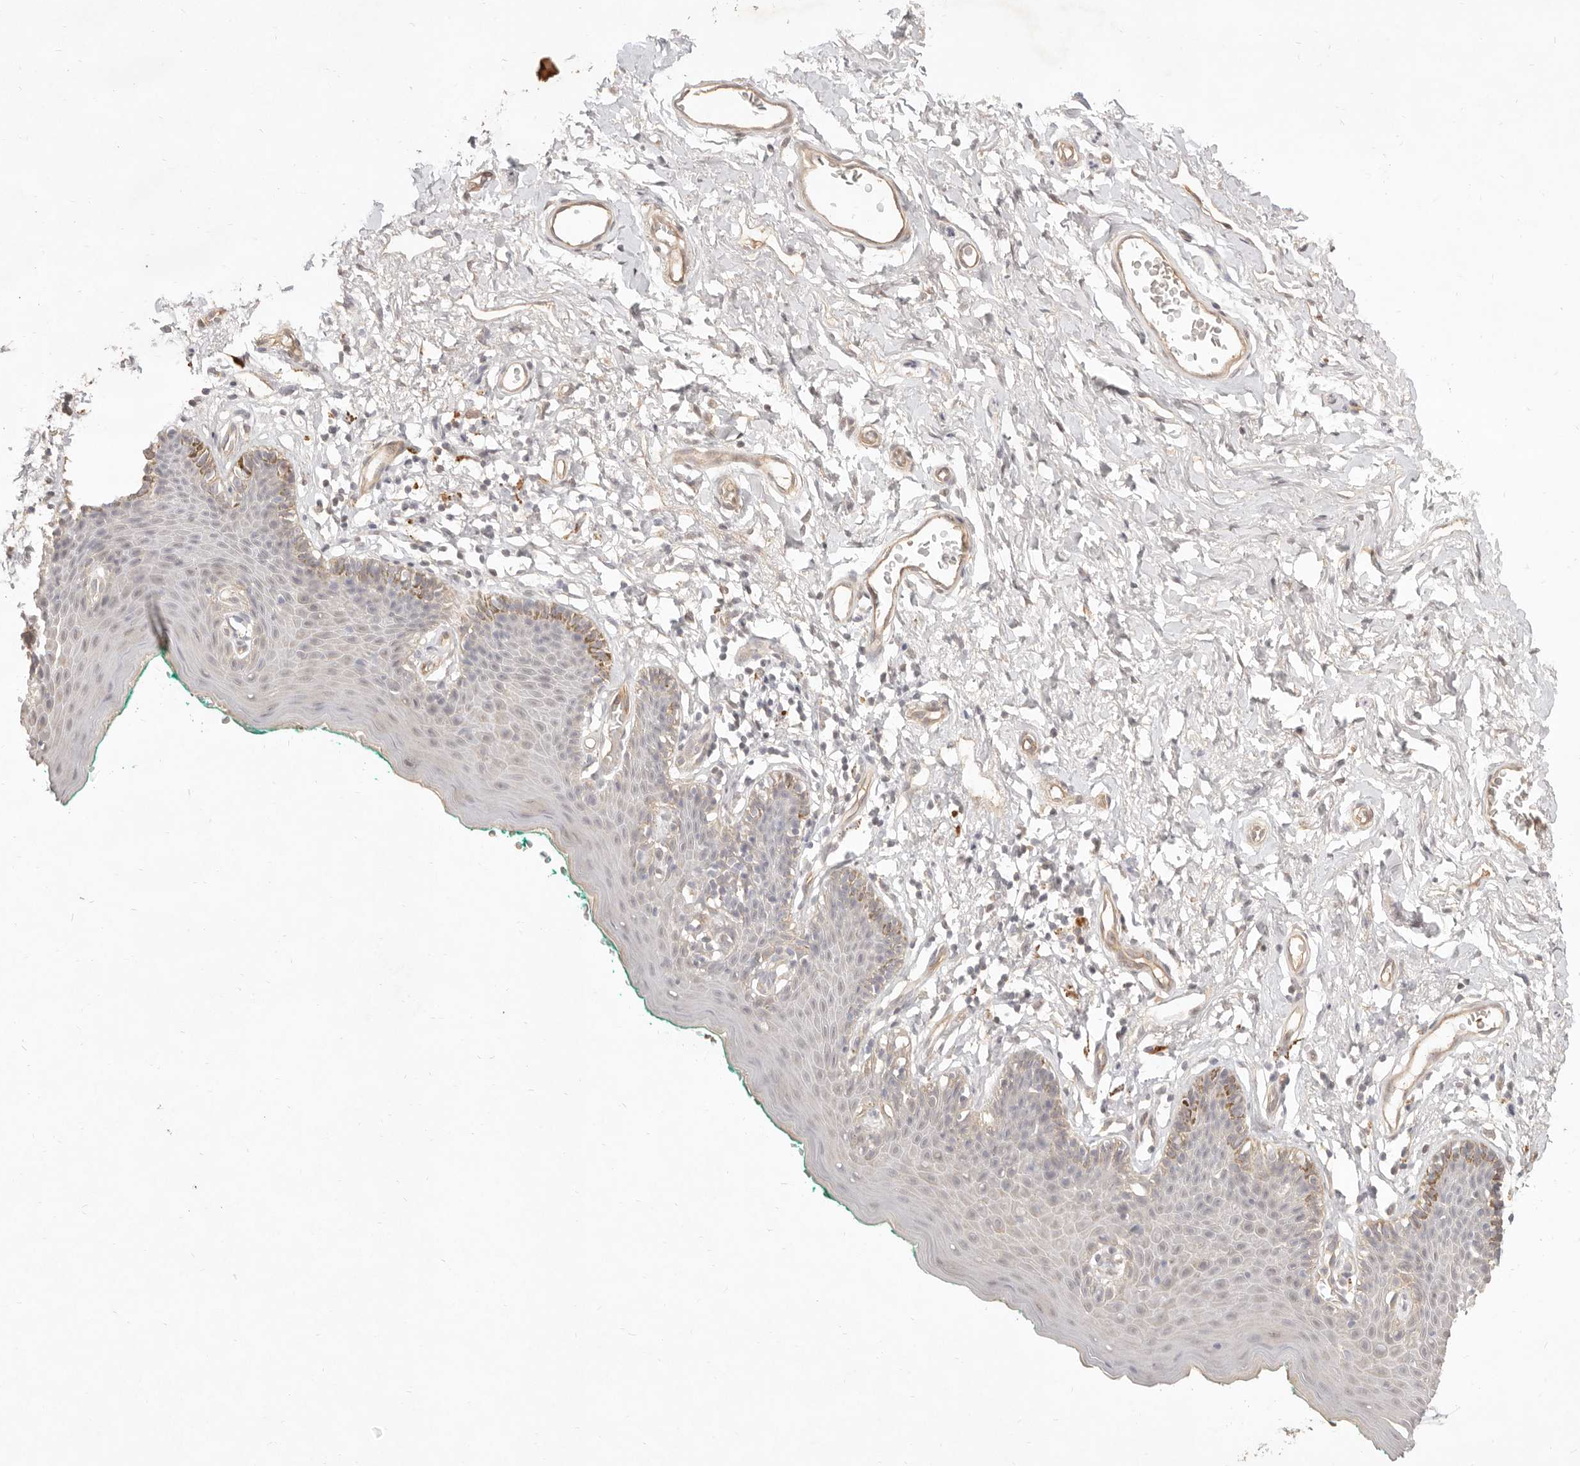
{"staining": {"intensity": "moderate", "quantity": "<25%", "location": "cytoplasmic/membranous"}, "tissue": "skin", "cell_type": "Epidermal cells", "image_type": "normal", "snomed": [{"axis": "morphology", "description": "Normal tissue, NOS"}, {"axis": "topography", "description": "Vulva"}], "caption": "Immunohistochemistry image of unremarkable human skin stained for a protein (brown), which displays low levels of moderate cytoplasmic/membranous expression in approximately <25% of epidermal cells.", "gene": "MEP1A", "patient": {"sex": "female", "age": 66}}